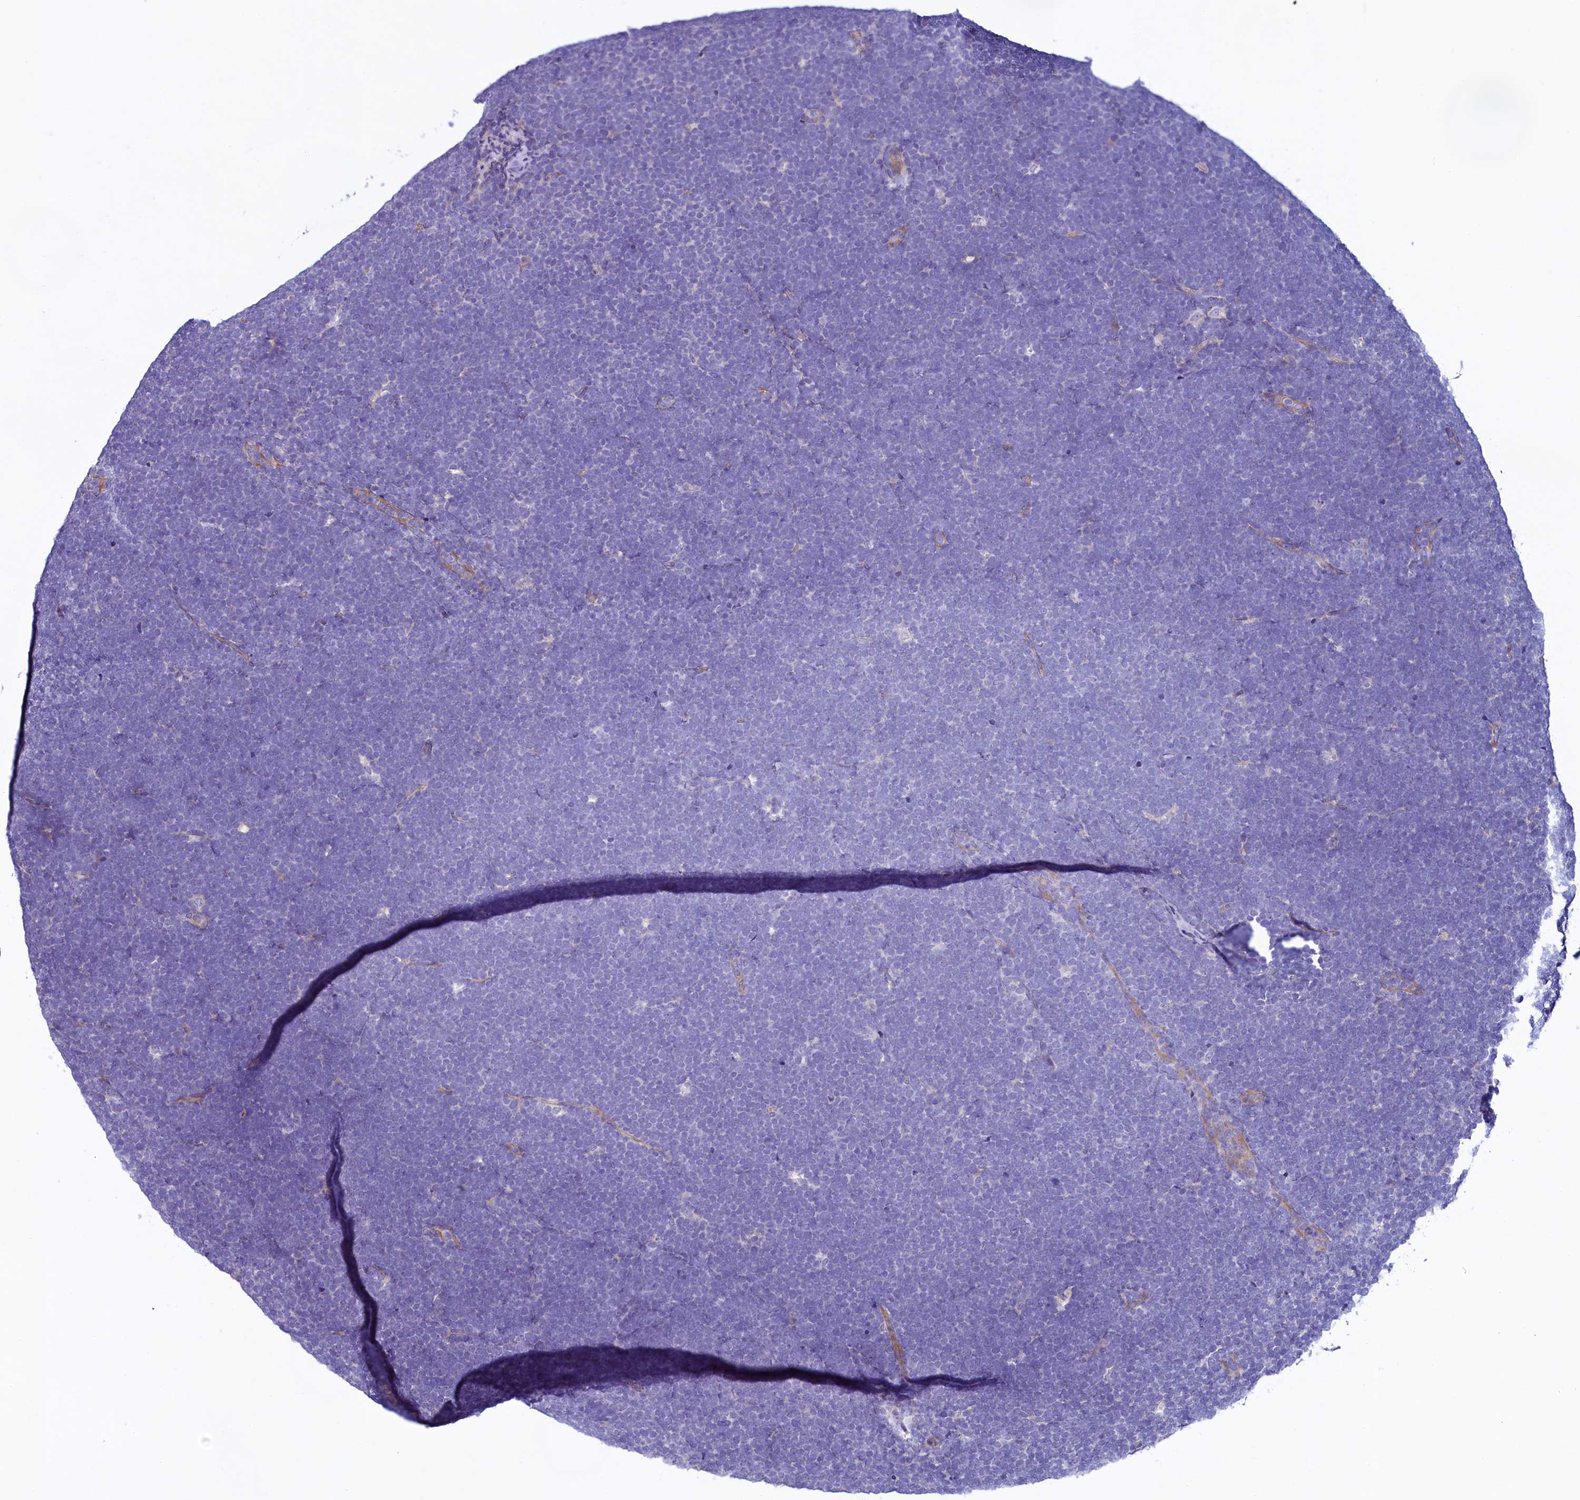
{"staining": {"intensity": "negative", "quantity": "none", "location": "none"}, "tissue": "lymphoma", "cell_type": "Tumor cells", "image_type": "cancer", "snomed": [{"axis": "morphology", "description": "Malignant lymphoma, non-Hodgkin's type, High grade"}, {"axis": "topography", "description": "Lymph node"}], "caption": "Immunohistochemistry (IHC) histopathology image of human lymphoma stained for a protein (brown), which displays no expression in tumor cells. The staining was performed using DAB to visualize the protein expression in brown, while the nuclei were stained in blue with hematoxylin (Magnification: 20x).", "gene": "KRBOX5", "patient": {"sex": "male", "age": 13}}